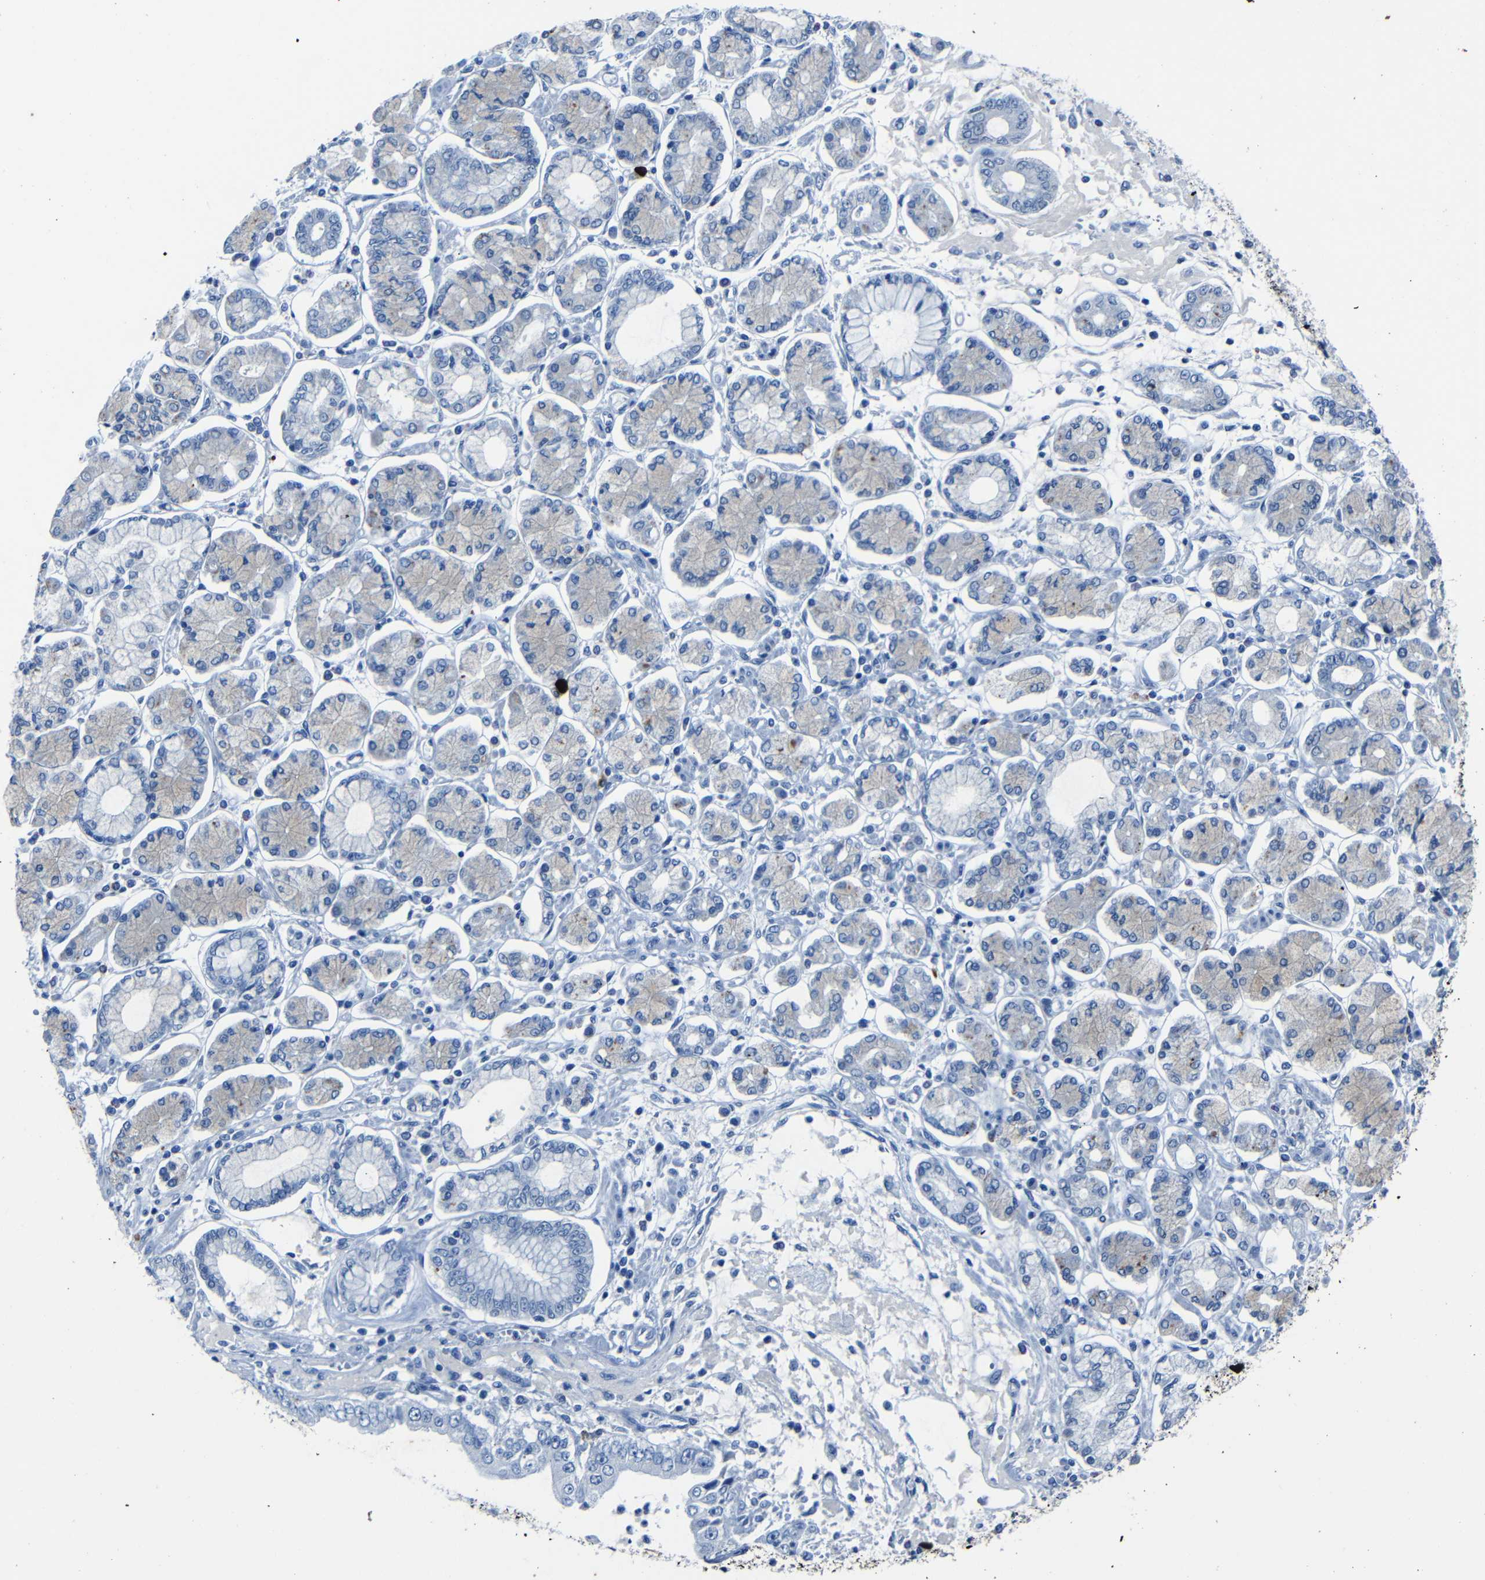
{"staining": {"intensity": "negative", "quantity": "none", "location": "none"}, "tissue": "stomach cancer", "cell_type": "Tumor cells", "image_type": "cancer", "snomed": [{"axis": "morphology", "description": "Adenocarcinoma, NOS"}, {"axis": "topography", "description": "Stomach"}], "caption": "There is no significant staining in tumor cells of stomach adenocarcinoma.", "gene": "CLDN11", "patient": {"sex": "male", "age": 76}}